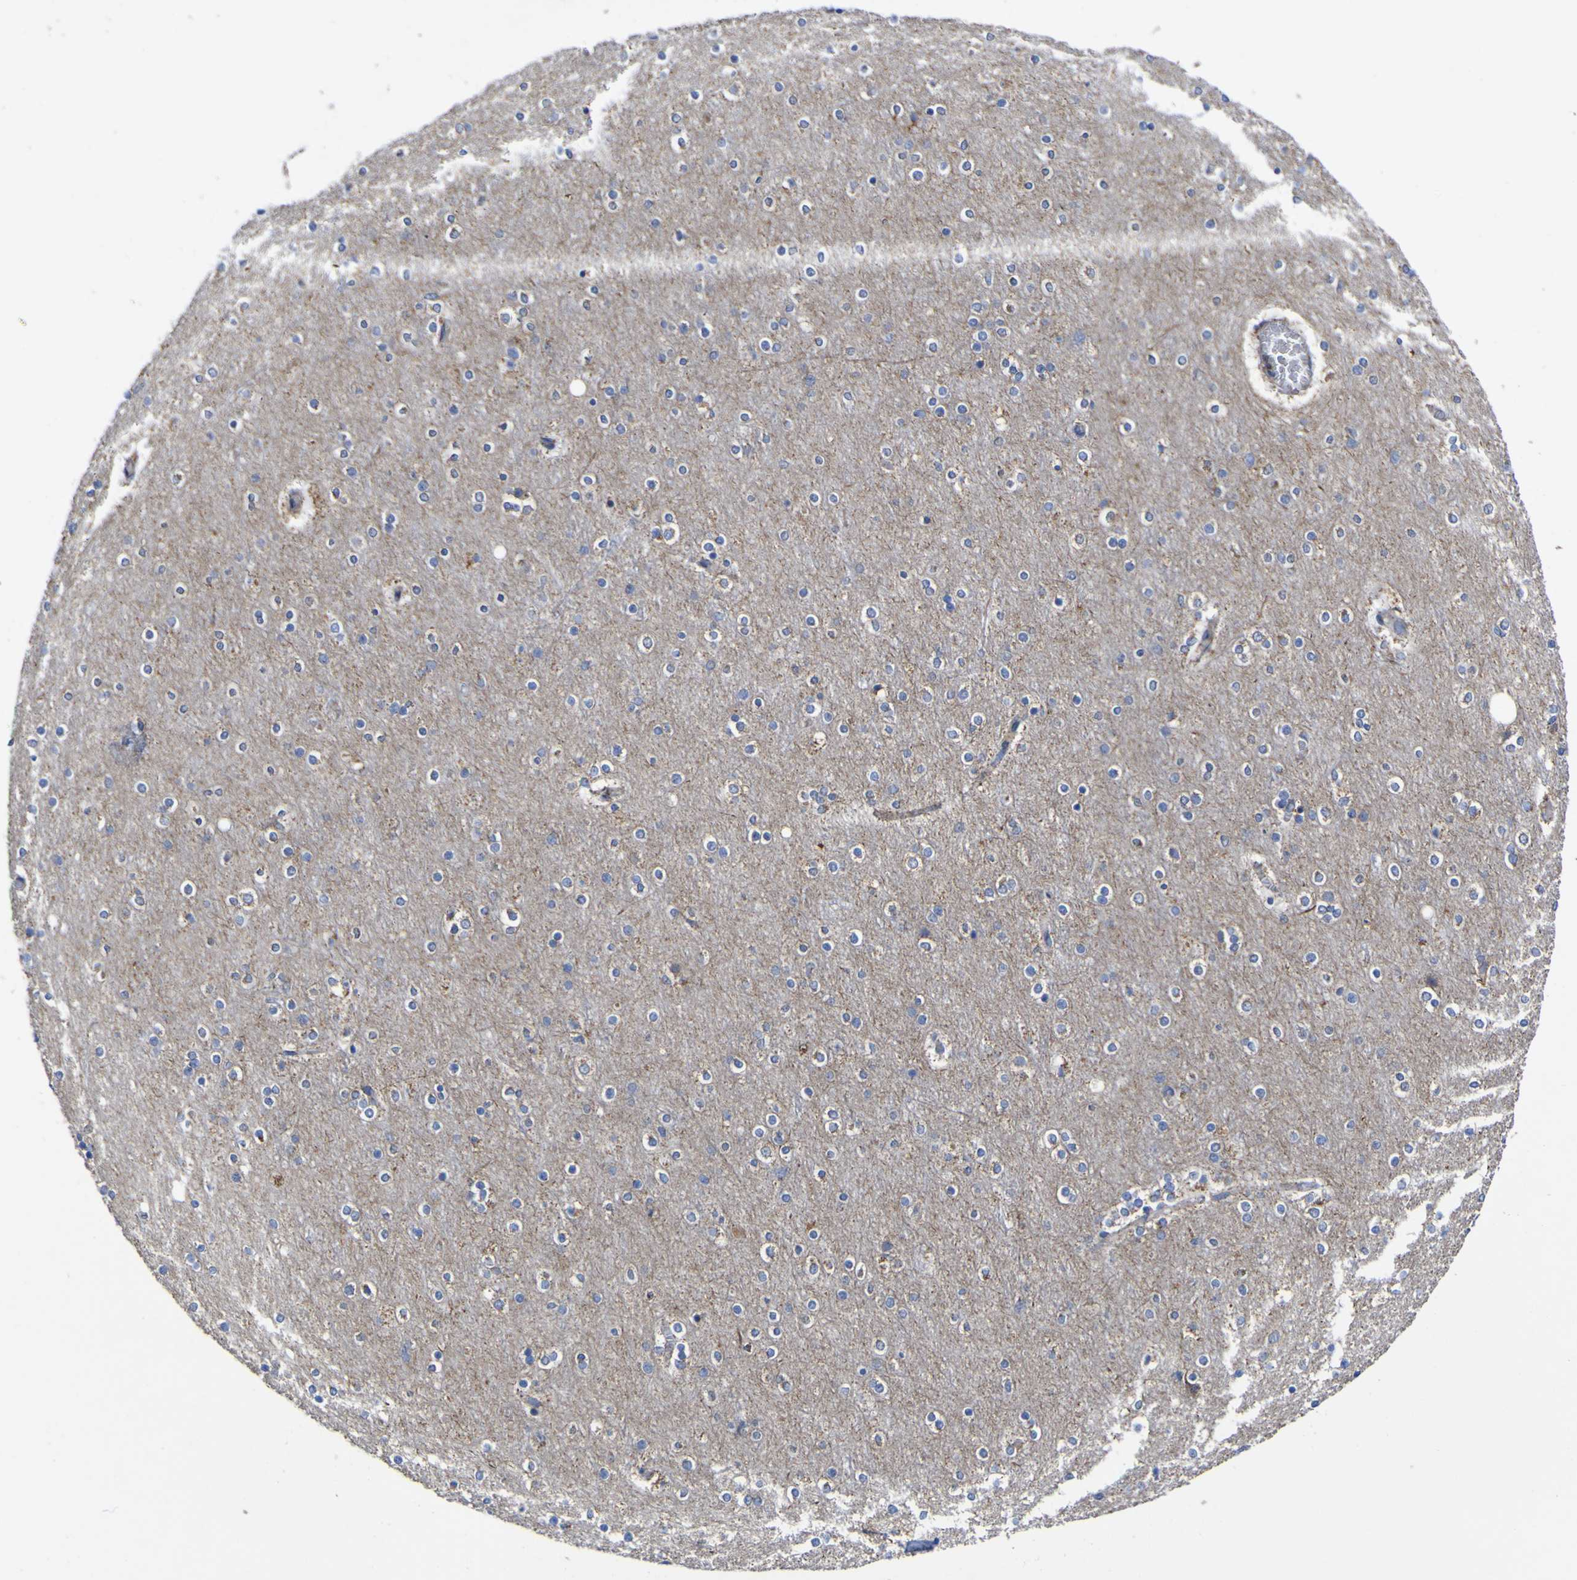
{"staining": {"intensity": "moderate", "quantity": ">75%", "location": "cytoplasmic/membranous"}, "tissue": "cerebral cortex", "cell_type": "Endothelial cells", "image_type": "normal", "snomed": [{"axis": "morphology", "description": "Normal tissue, NOS"}, {"axis": "topography", "description": "Cerebral cortex"}], "caption": "Protein staining of normal cerebral cortex displays moderate cytoplasmic/membranous positivity in about >75% of endothelial cells. The staining was performed using DAB (3,3'-diaminobenzidine), with brown indicating positive protein expression. Nuclei are stained blue with hematoxylin.", "gene": "CCDC90B", "patient": {"sex": "female", "age": 54}}